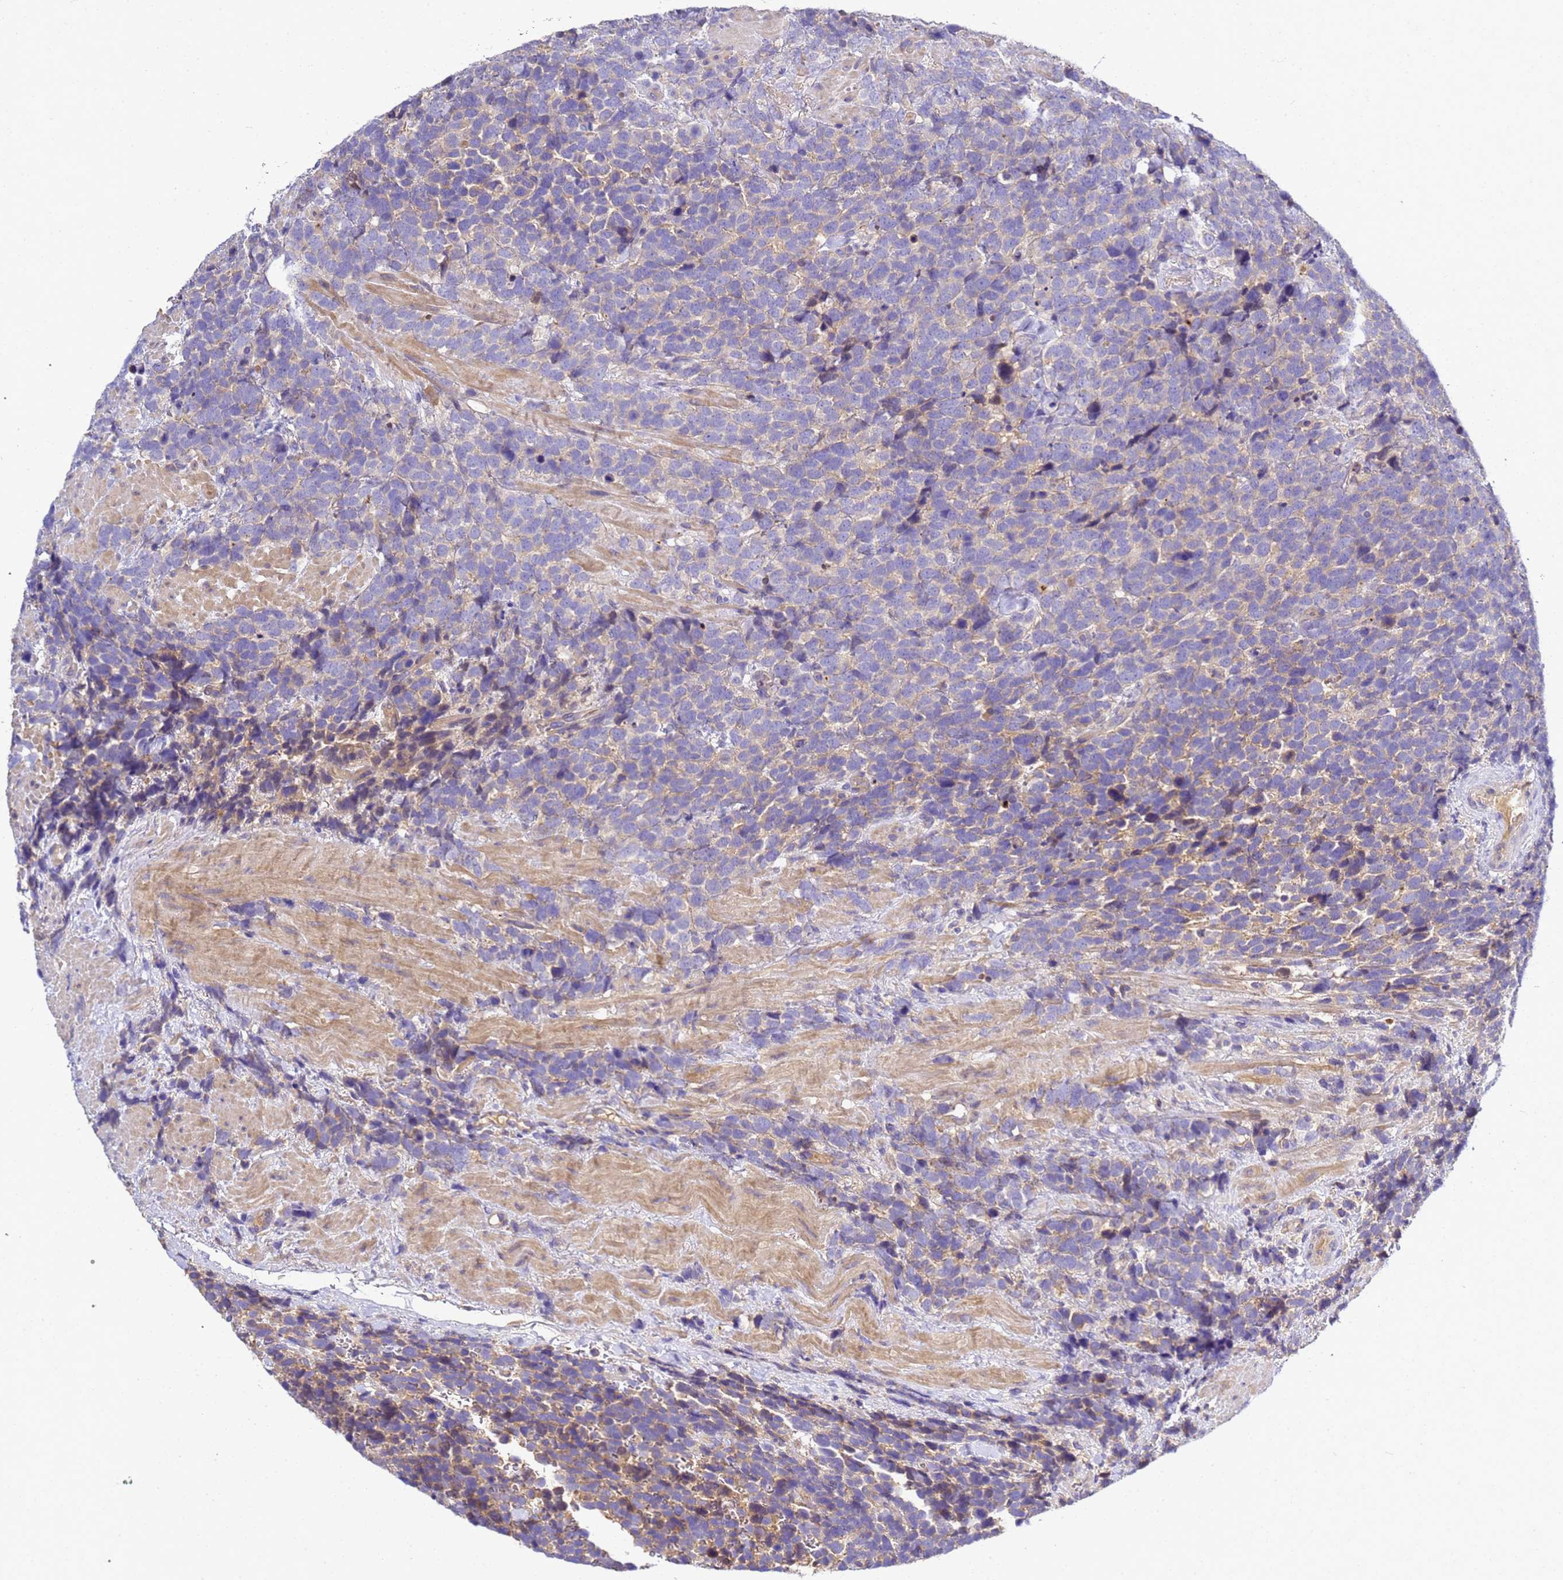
{"staining": {"intensity": "weak", "quantity": "<25%", "location": "cytoplasmic/membranous"}, "tissue": "urothelial cancer", "cell_type": "Tumor cells", "image_type": "cancer", "snomed": [{"axis": "morphology", "description": "Urothelial carcinoma, High grade"}, {"axis": "topography", "description": "Urinary bladder"}], "caption": "A high-resolution image shows immunohistochemistry (IHC) staining of urothelial cancer, which exhibits no significant expression in tumor cells. Brightfield microscopy of IHC stained with DAB (3,3'-diaminobenzidine) (brown) and hematoxylin (blue), captured at high magnification.", "gene": "TBCD", "patient": {"sex": "female", "age": 82}}